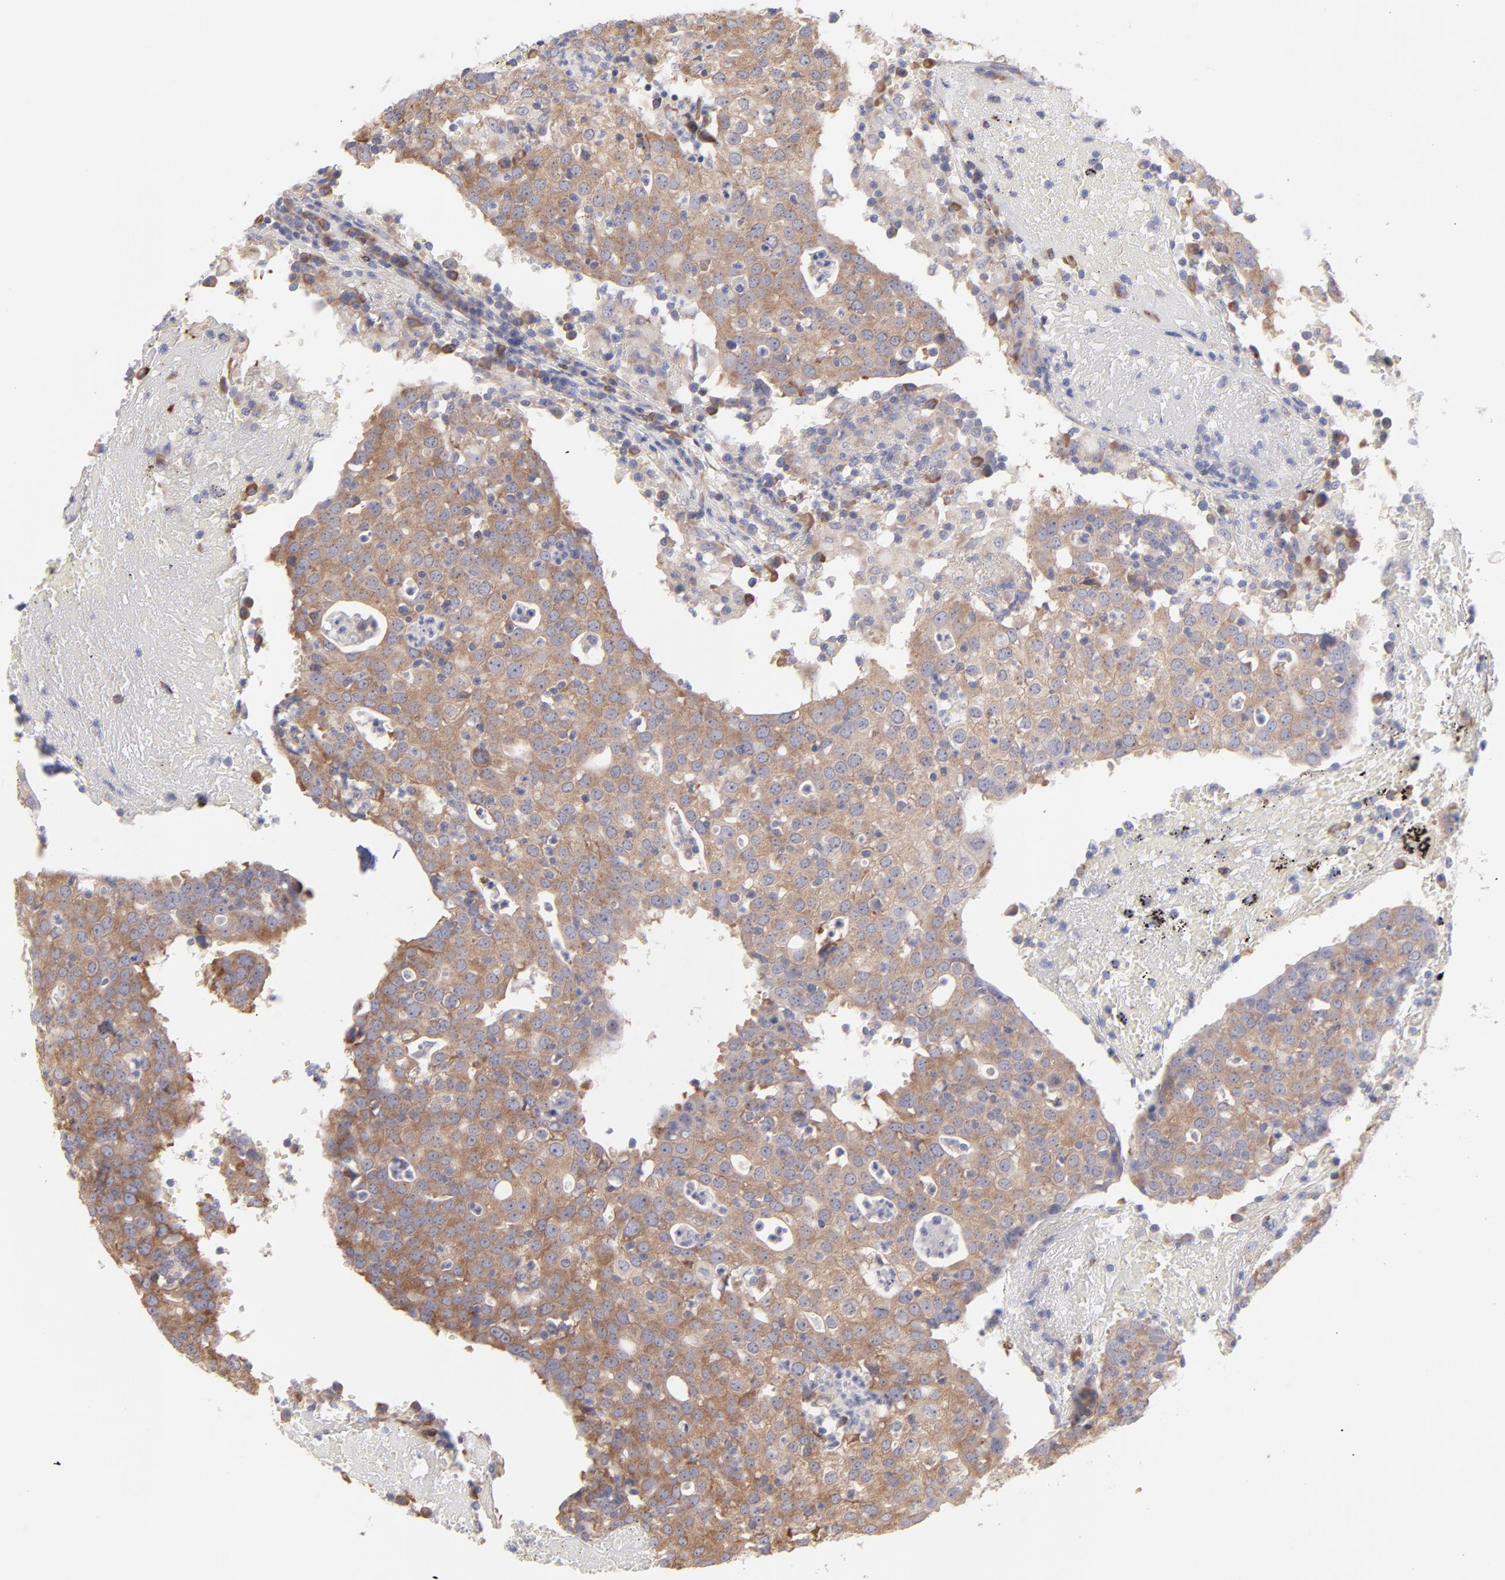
{"staining": {"intensity": "moderate", "quantity": ">75%", "location": "cytoplasmic/membranous"}, "tissue": "head and neck cancer", "cell_type": "Tumor cells", "image_type": "cancer", "snomed": [{"axis": "morphology", "description": "Adenocarcinoma, NOS"}, {"axis": "topography", "description": "Salivary gland"}, {"axis": "topography", "description": "Head-Neck"}], "caption": "A micrograph of head and neck cancer stained for a protein shows moderate cytoplasmic/membranous brown staining in tumor cells.", "gene": "RPLP0", "patient": {"sex": "female", "age": 65}}